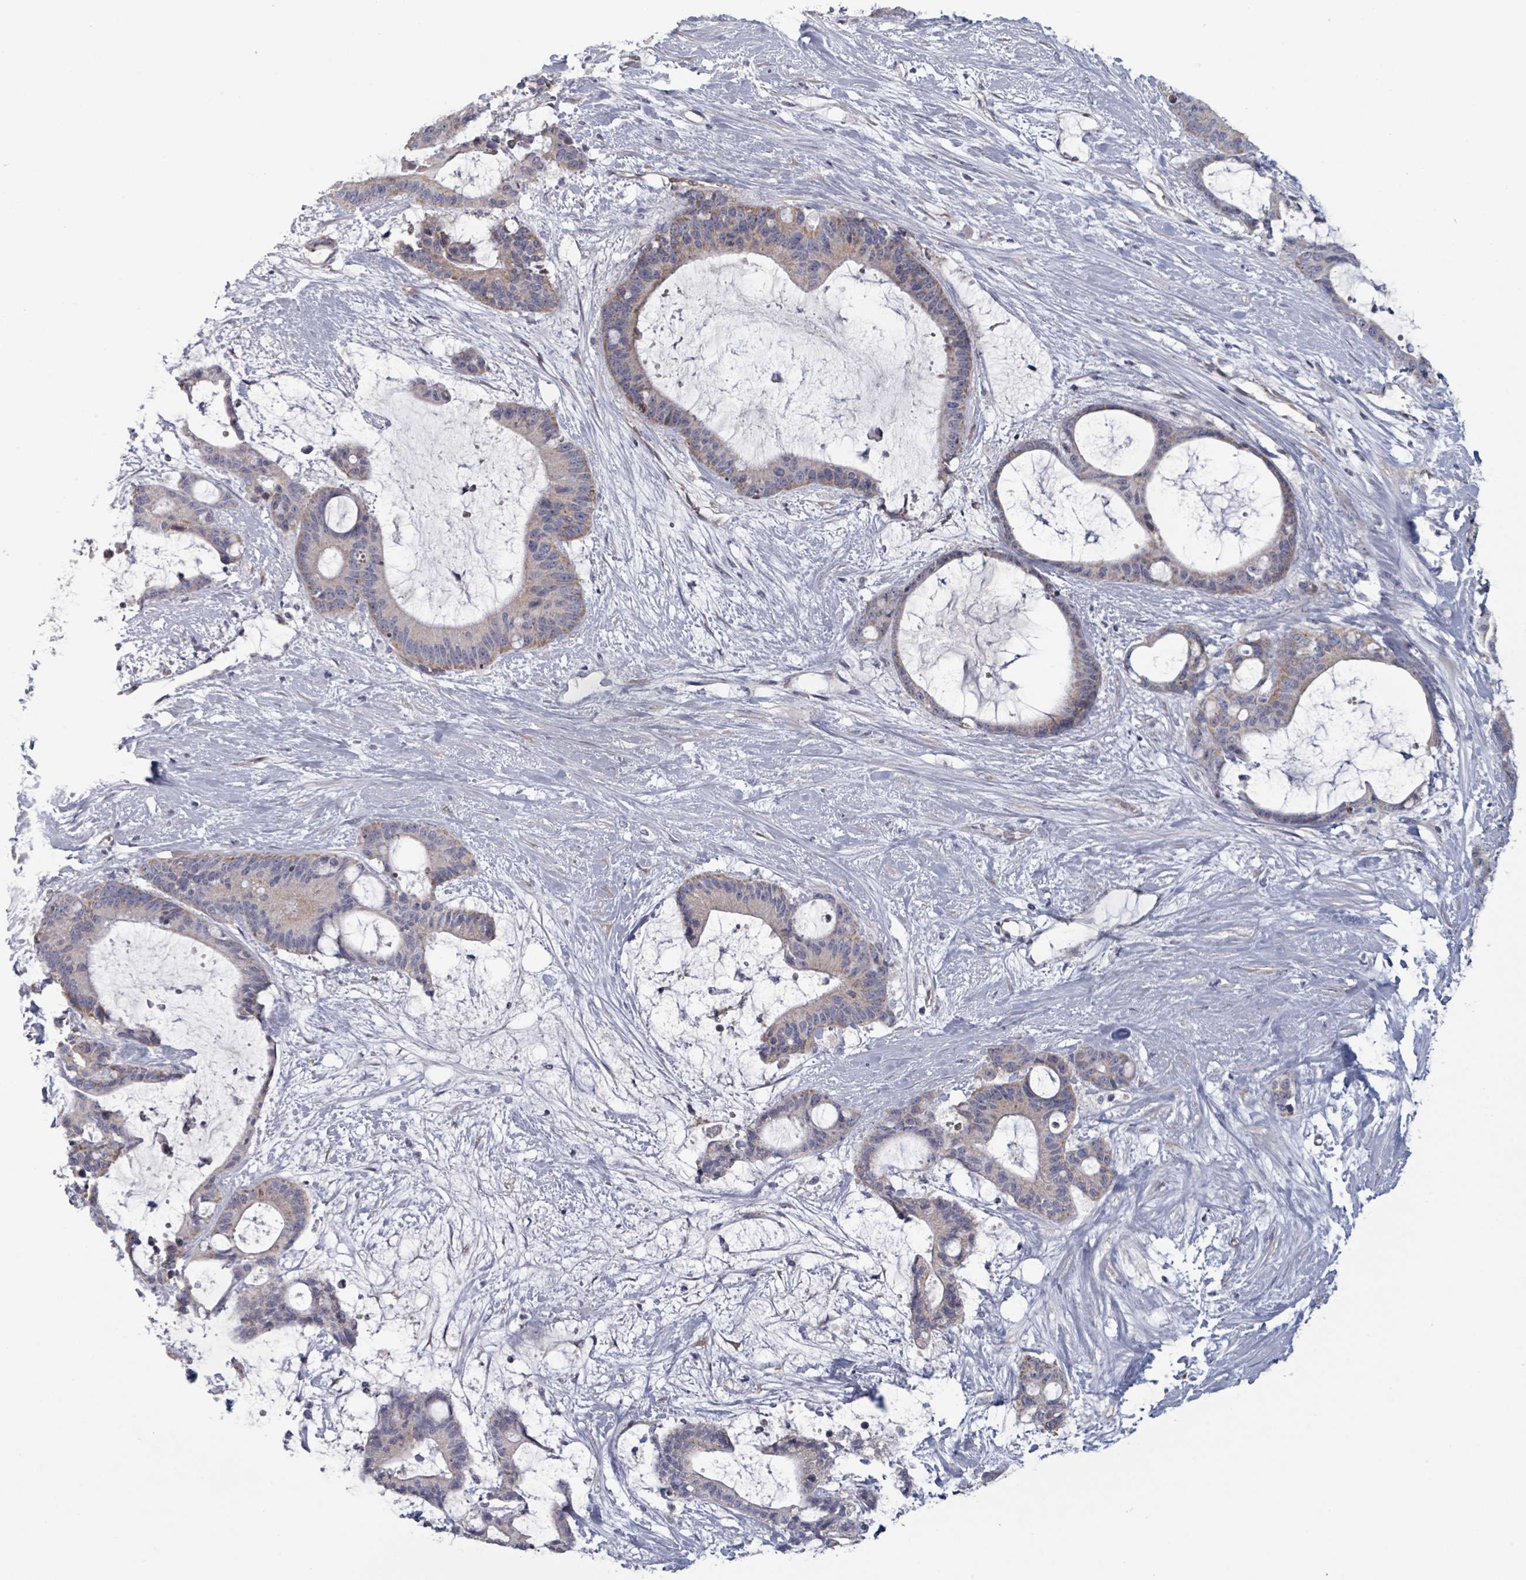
{"staining": {"intensity": "weak", "quantity": "<25%", "location": "cytoplasmic/membranous"}, "tissue": "liver cancer", "cell_type": "Tumor cells", "image_type": "cancer", "snomed": [{"axis": "morphology", "description": "Normal tissue, NOS"}, {"axis": "morphology", "description": "Cholangiocarcinoma"}, {"axis": "topography", "description": "Liver"}, {"axis": "topography", "description": "Peripheral nerve tissue"}], "caption": "Tumor cells are negative for protein expression in human cholangiocarcinoma (liver). (DAB (3,3'-diaminobenzidine) IHC visualized using brightfield microscopy, high magnification).", "gene": "FKBP1A", "patient": {"sex": "female", "age": 73}}